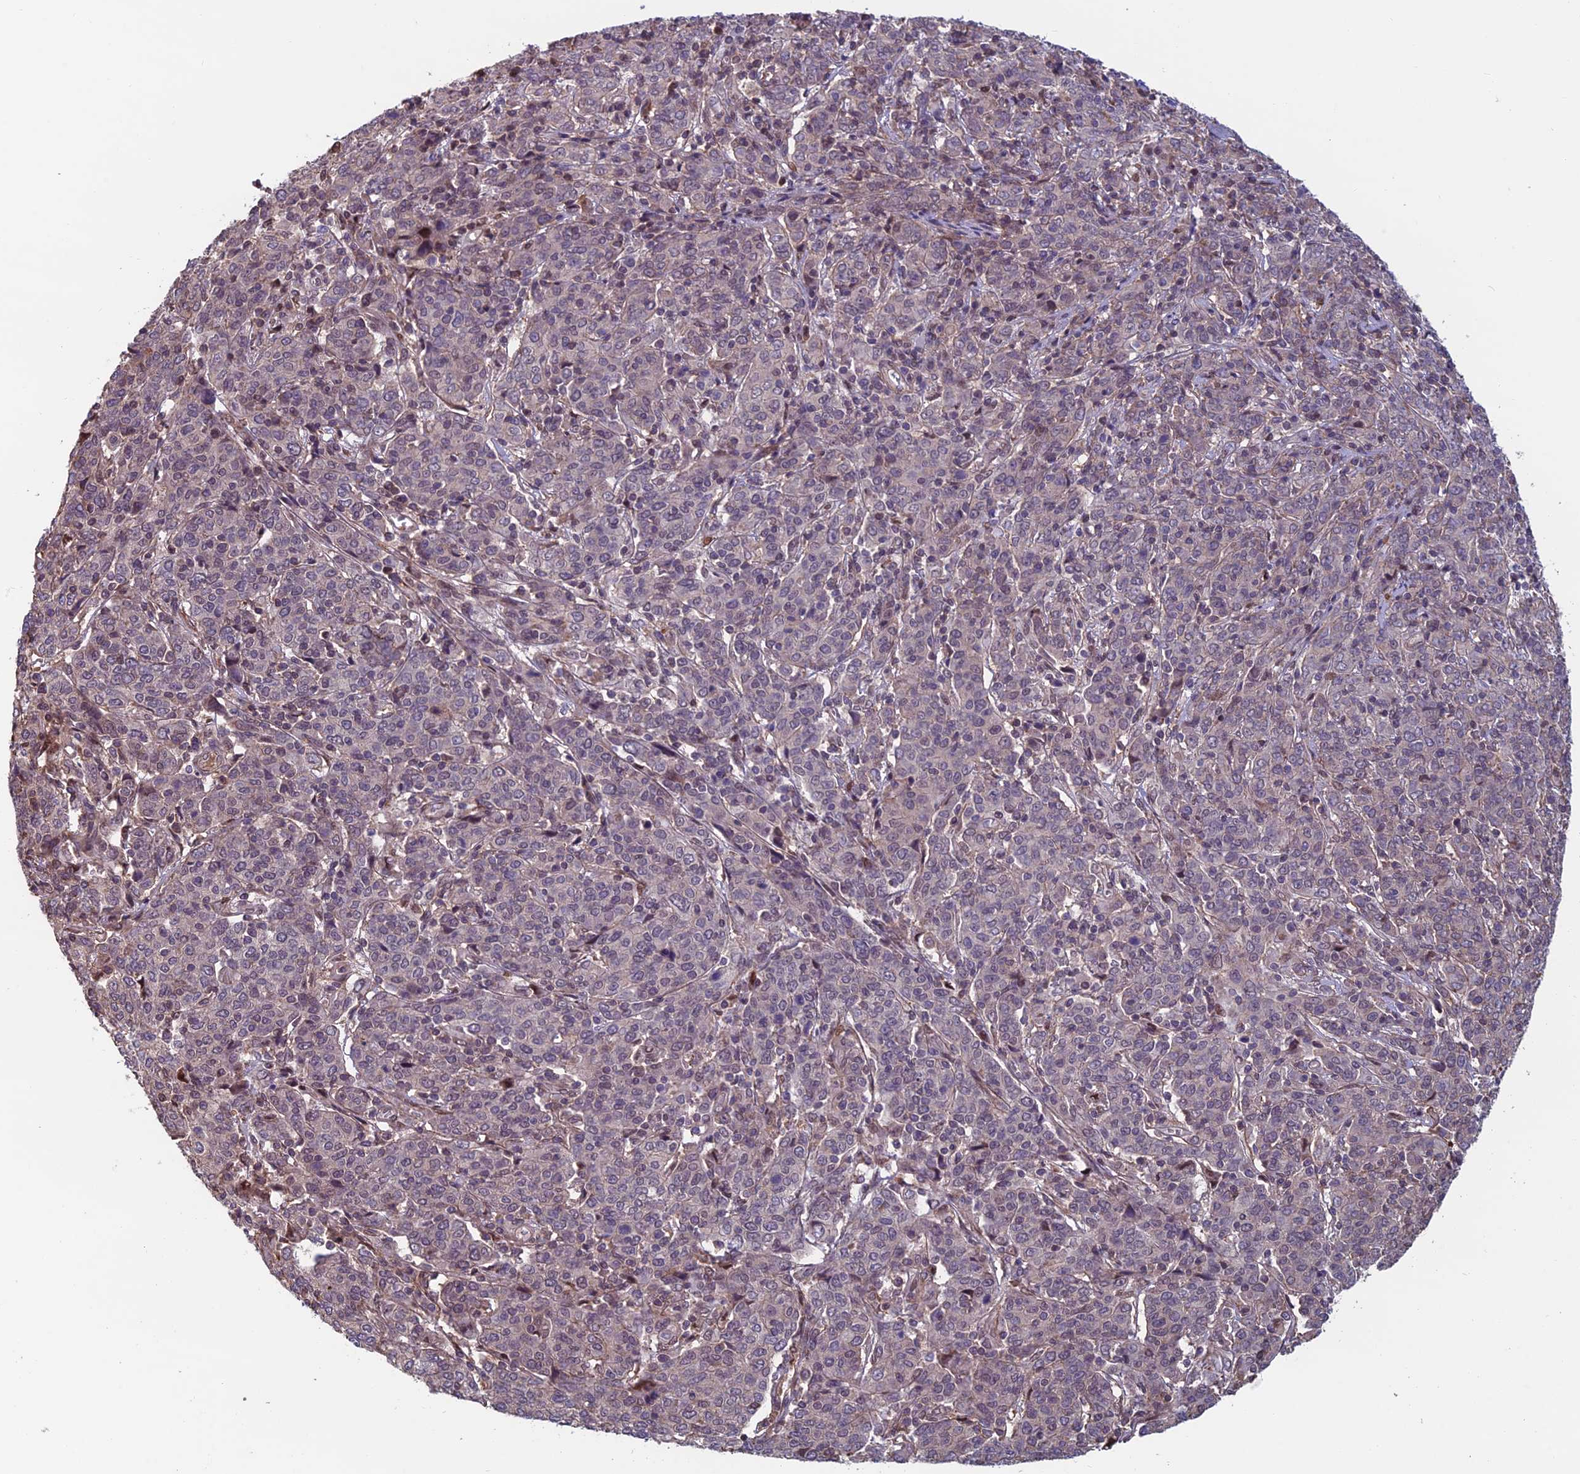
{"staining": {"intensity": "negative", "quantity": "none", "location": "none"}, "tissue": "cervical cancer", "cell_type": "Tumor cells", "image_type": "cancer", "snomed": [{"axis": "morphology", "description": "Squamous cell carcinoma, NOS"}, {"axis": "topography", "description": "Cervix"}], "caption": "Cervical squamous cell carcinoma was stained to show a protein in brown. There is no significant expression in tumor cells.", "gene": "CCDC183", "patient": {"sex": "female", "age": 67}}